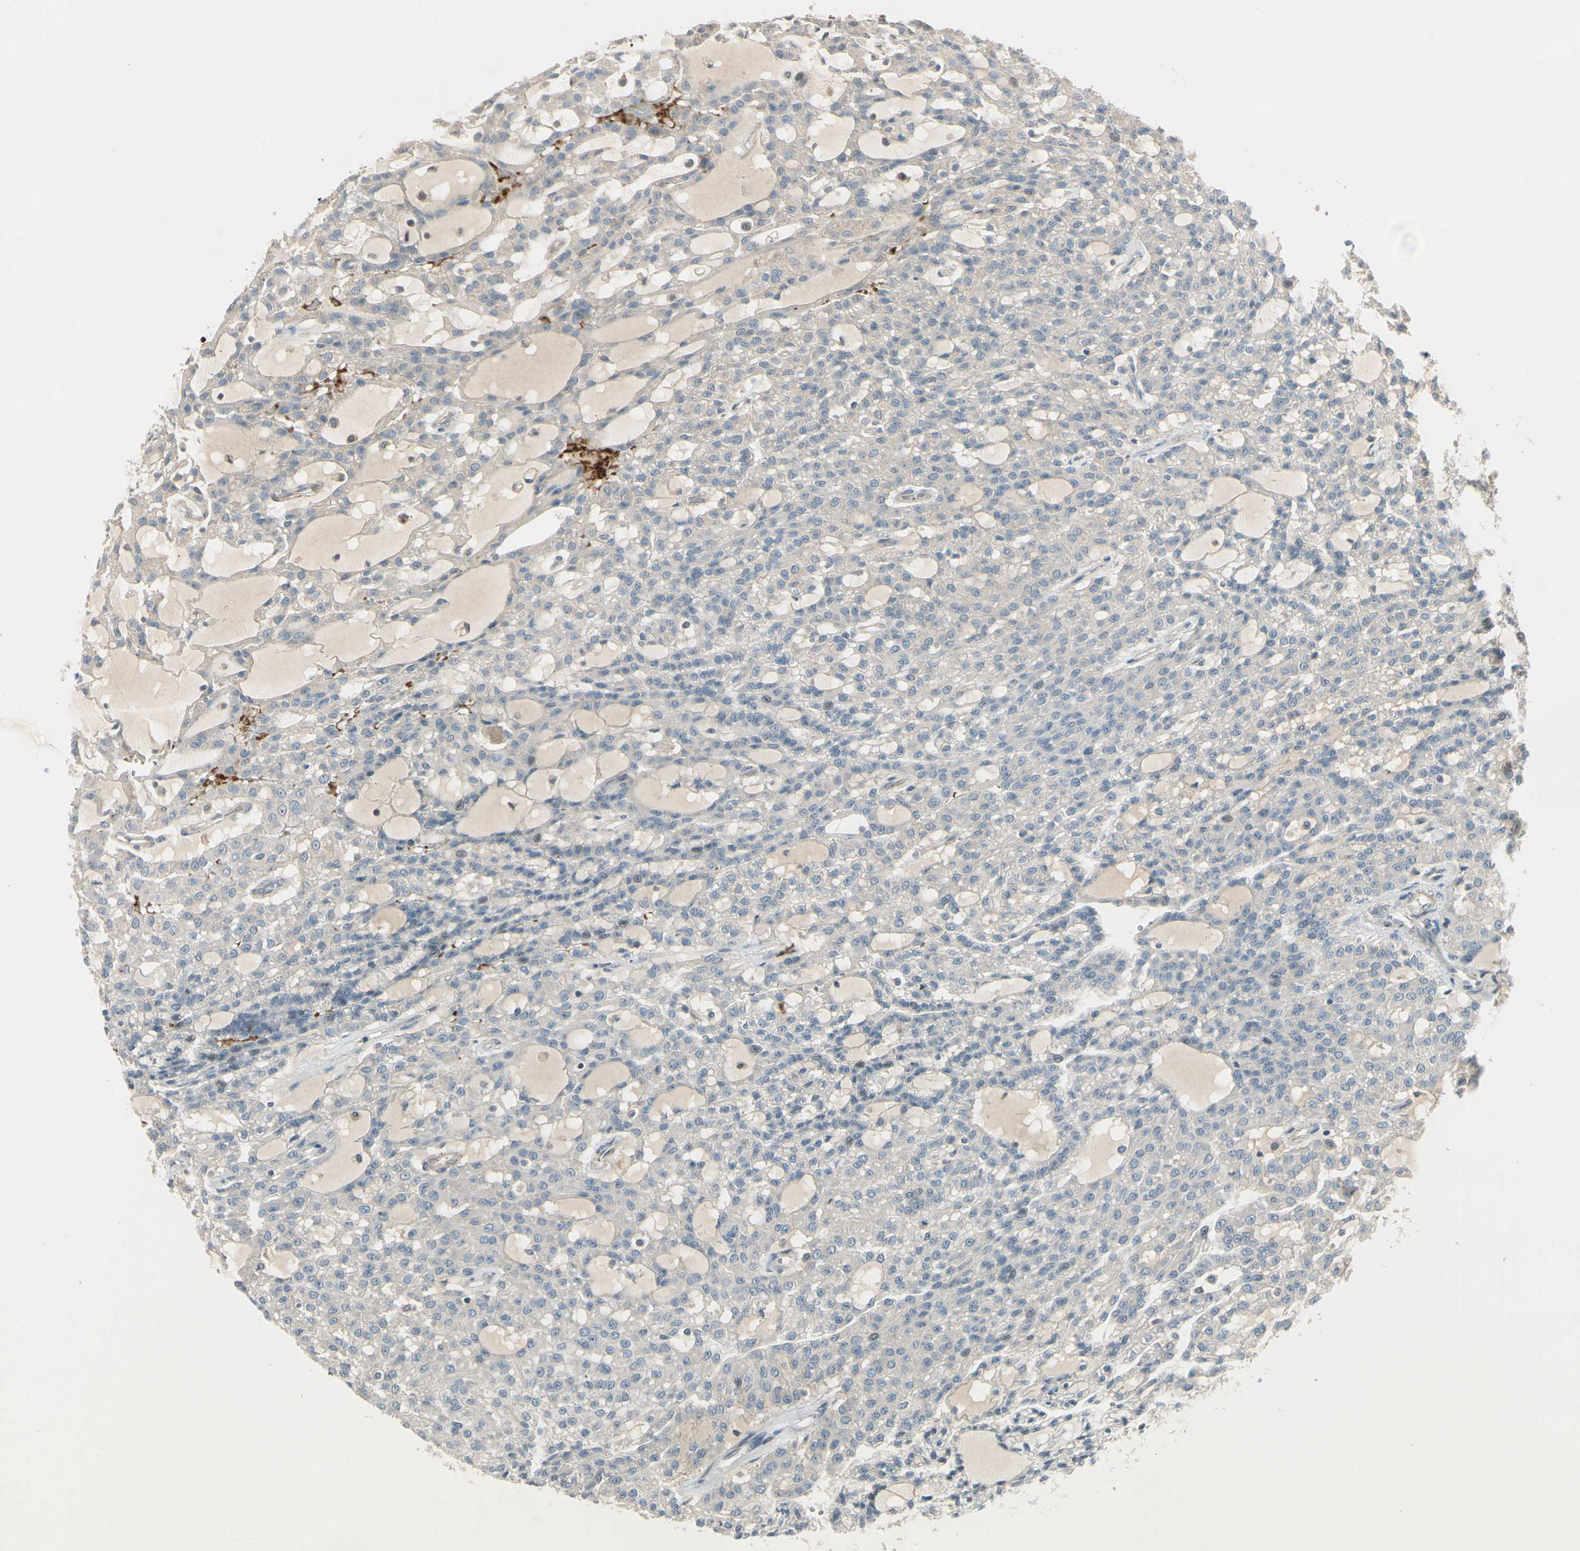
{"staining": {"intensity": "negative", "quantity": "none", "location": "none"}, "tissue": "renal cancer", "cell_type": "Tumor cells", "image_type": "cancer", "snomed": [{"axis": "morphology", "description": "Adenocarcinoma, NOS"}, {"axis": "topography", "description": "Kidney"}], "caption": "DAB immunohistochemical staining of human renal adenocarcinoma demonstrates no significant staining in tumor cells.", "gene": "PPP3CB", "patient": {"sex": "male", "age": 63}}